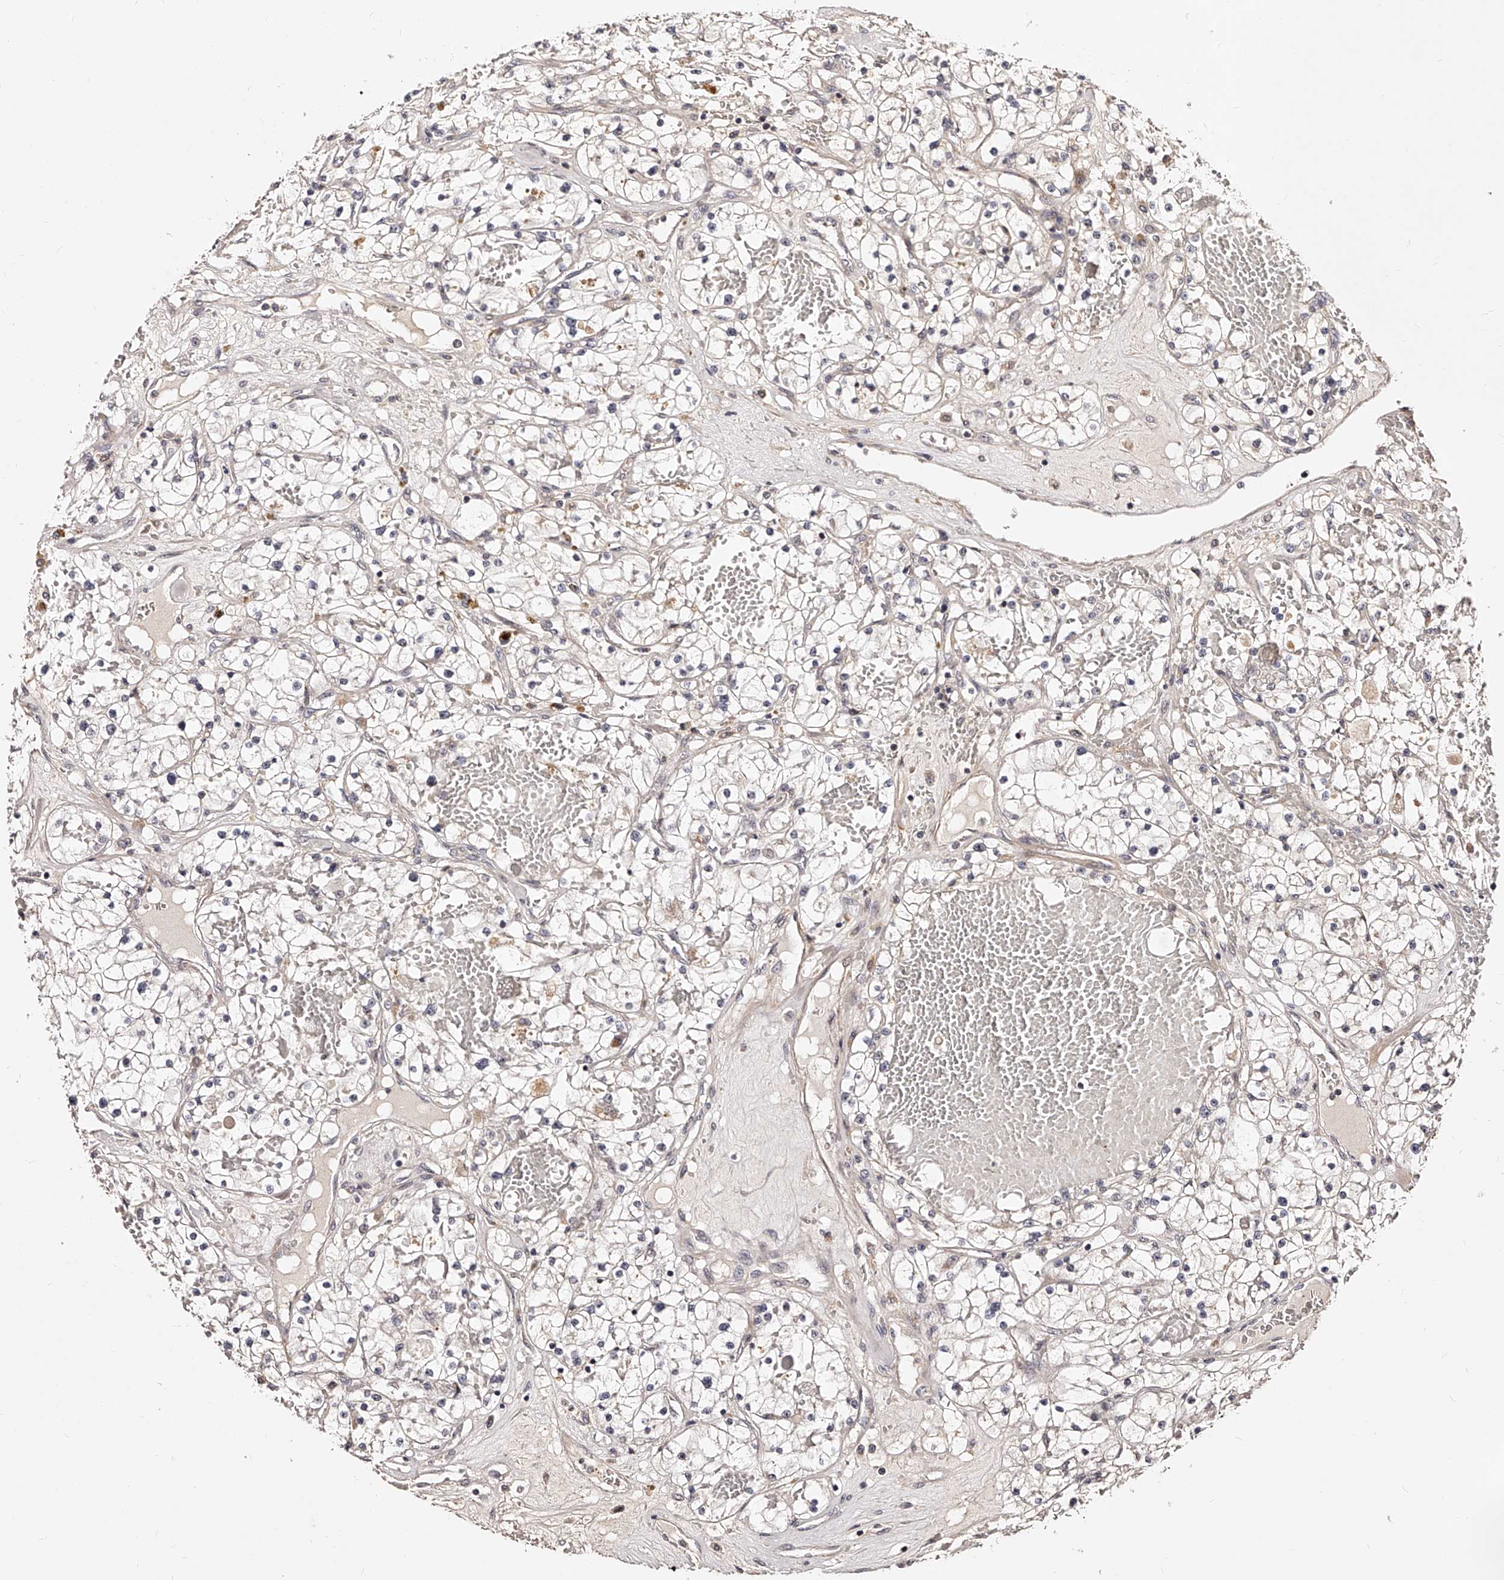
{"staining": {"intensity": "negative", "quantity": "none", "location": "none"}, "tissue": "renal cancer", "cell_type": "Tumor cells", "image_type": "cancer", "snomed": [{"axis": "morphology", "description": "Normal tissue, NOS"}, {"axis": "morphology", "description": "Adenocarcinoma, NOS"}, {"axis": "topography", "description": "Kidney"}], "caption": "The immunohistochemistry (IHC) micrograph has no significant expression in tumor cells of renal cancer tissue. Brightfield microscopy of IHC stained with DAB (3,3'-diaminobenzidine) (brown) and hematoxylin (blue), captured at high magnification.", "gene": "ZNF502", "patient": {"sex": "male", "age": 68}}